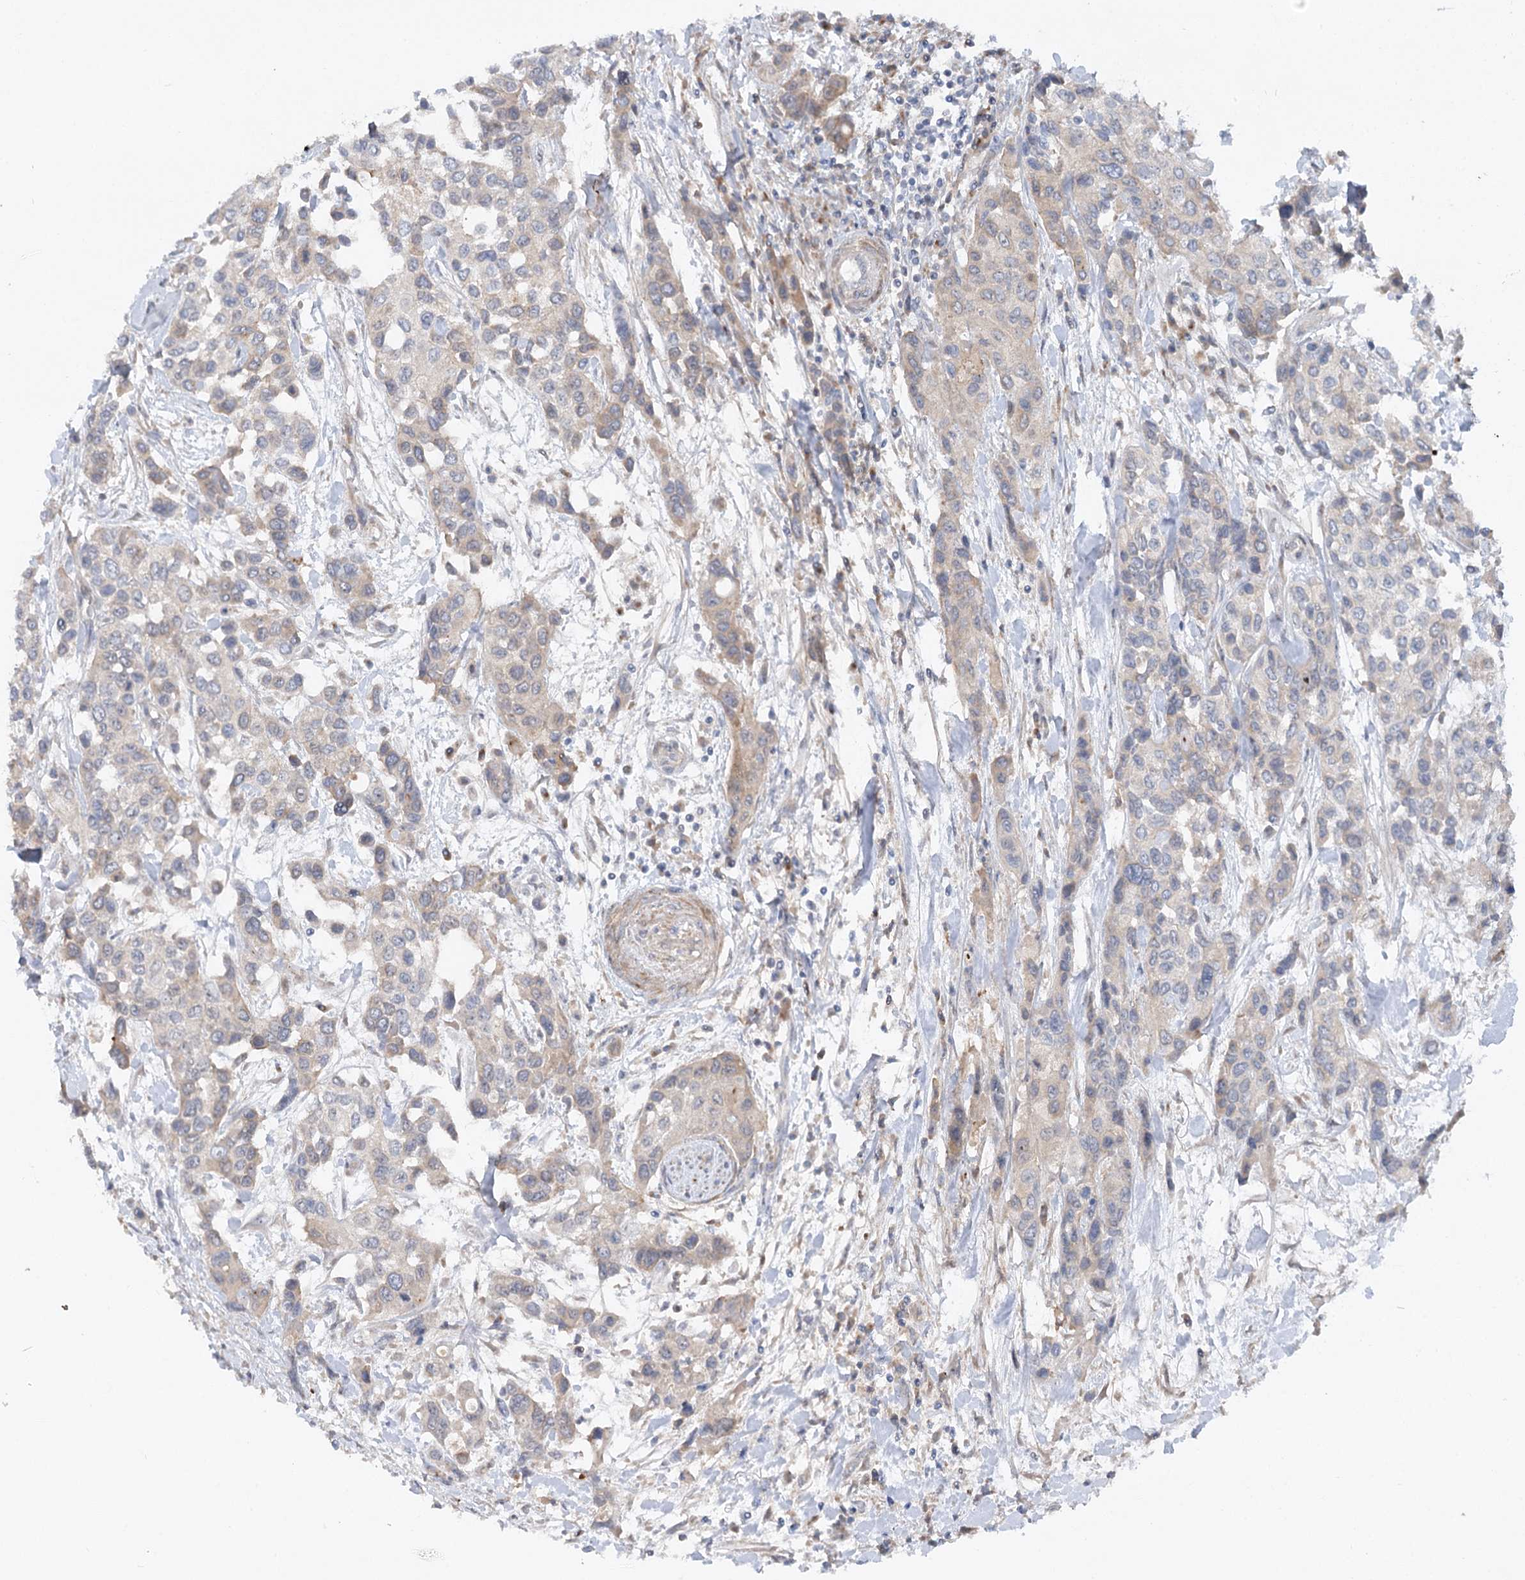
{"staining": {"intensity": "weak", "quantity": "<25%", "location": "cytoplasmic/membranous"}, "tissue": "urothelial cancer", "cell_type": "Tumor cells", "image_type": "cancer", "snomed": [{"axis": "morphology", "description": "Normal tissue, NOS"}, {"axis": "morphology", "description": "Urothelial carcinoma, High grade"}, {"axis": "topography", "description": "Vascular tissue"}, {"axis": "topography", "description": "Urinary bladder"}], "caption": "A high-resolution micrograph shows immunohistochemistry (IHC) staining of high-grade urothelial carcinoma, which demonstrates no significant expression in tumor cells.", "gene": "FGF19", "patient": {"sex": "female", "age": 56}}